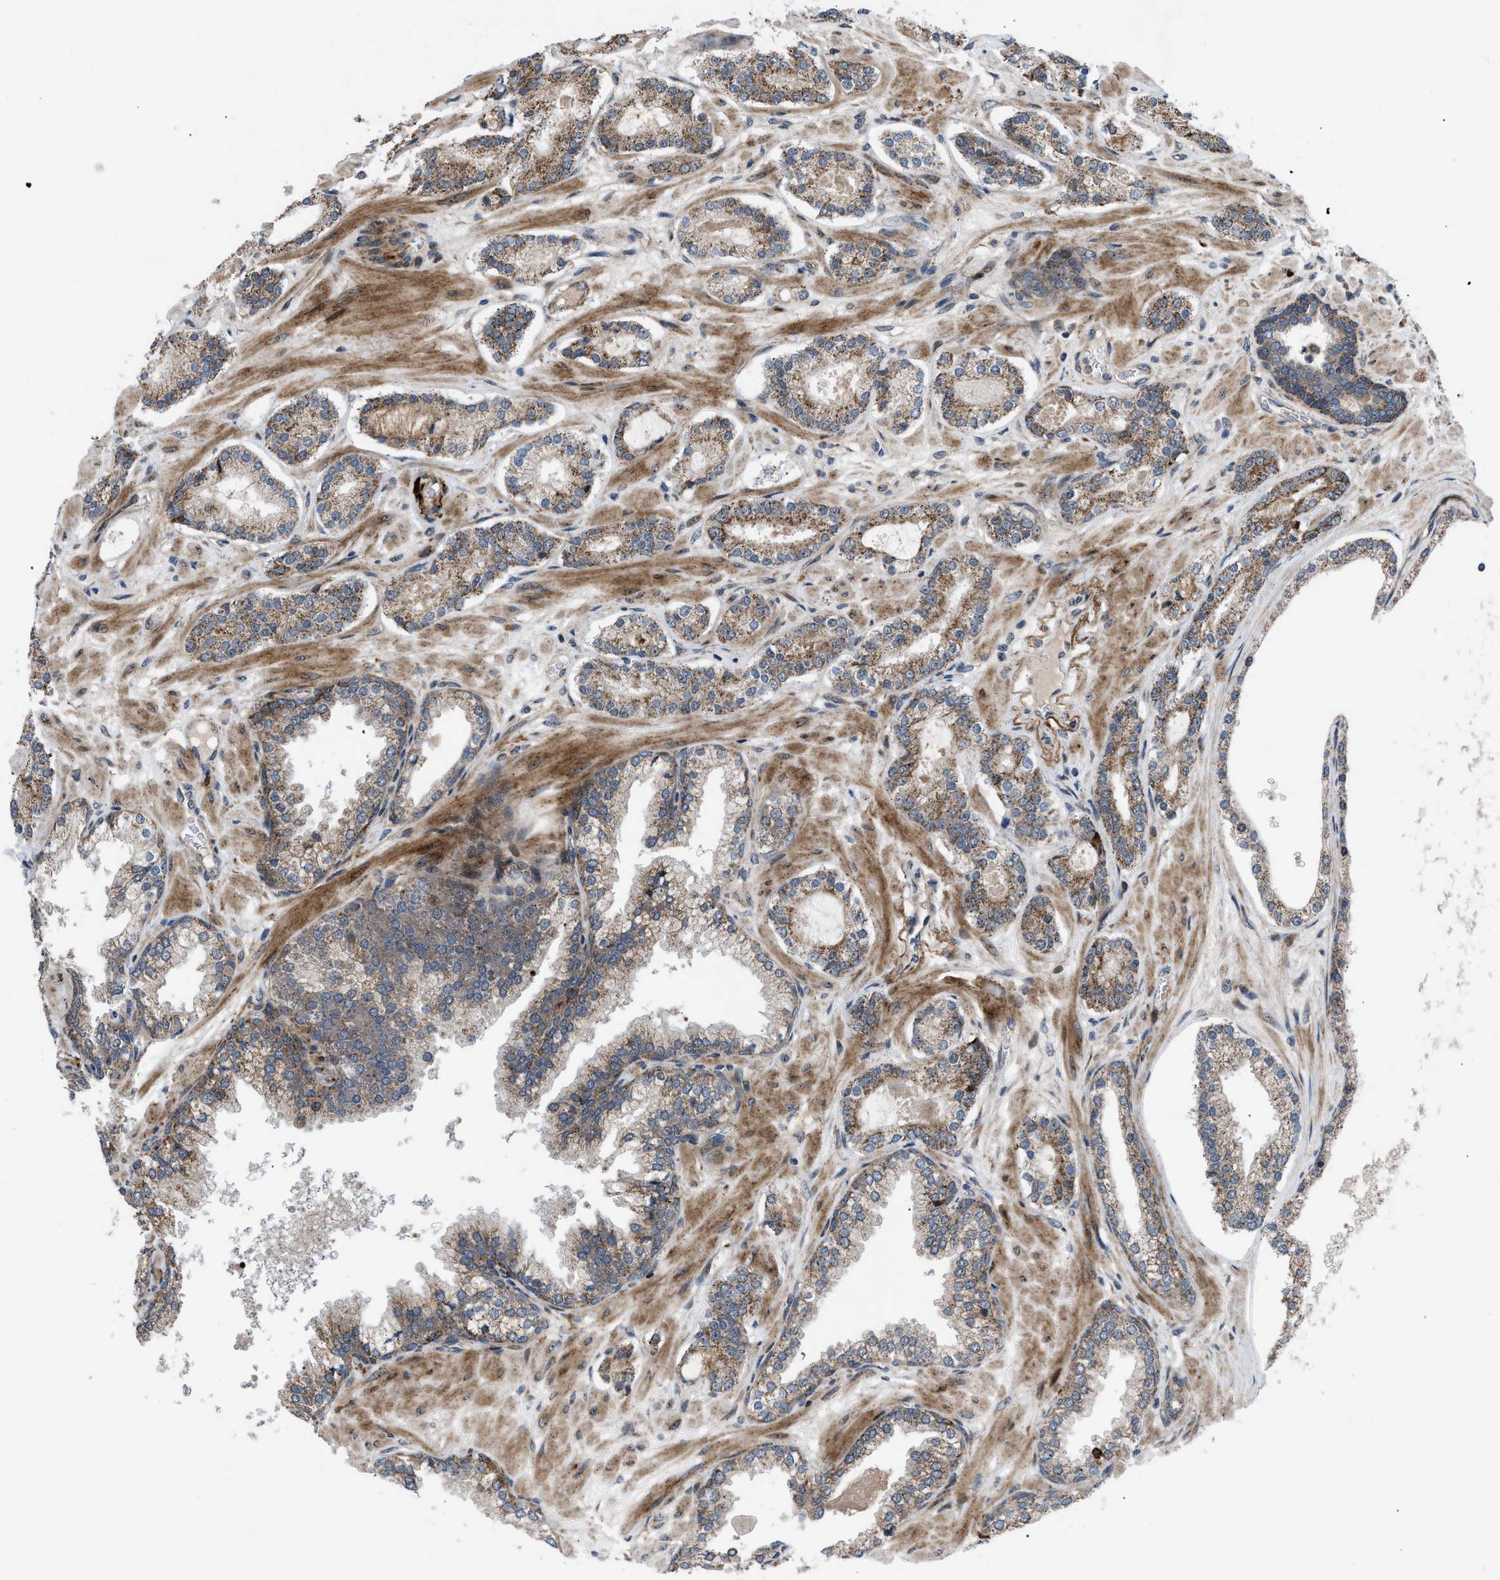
{"staining": {"intensity": "moderate", "quantity": ">75%", "location": "cytoplasmic/membranous"}, "tissue": "prostate cancer", "cell_type": "Tumor cells", "image_type": "cancer", "snomed": [{"axis": "morphology", "description": "Adenocarcinoma, Low grade"}, {"axis": "topography", "description": "Prostate"}], "caption": "High-magnification brightfield microscopy of prostate cancer stained with DAB (brown) and counterstained with hematoxylin (blue). tumor cells exhibit moderate cytoplasmic/membranous positivity is identified in approximately>75% of cells. (IHC, brightfield microscopy, high magnification).", "gene": "AP3M2", "patient": {"sex": "male", "age": 63}}